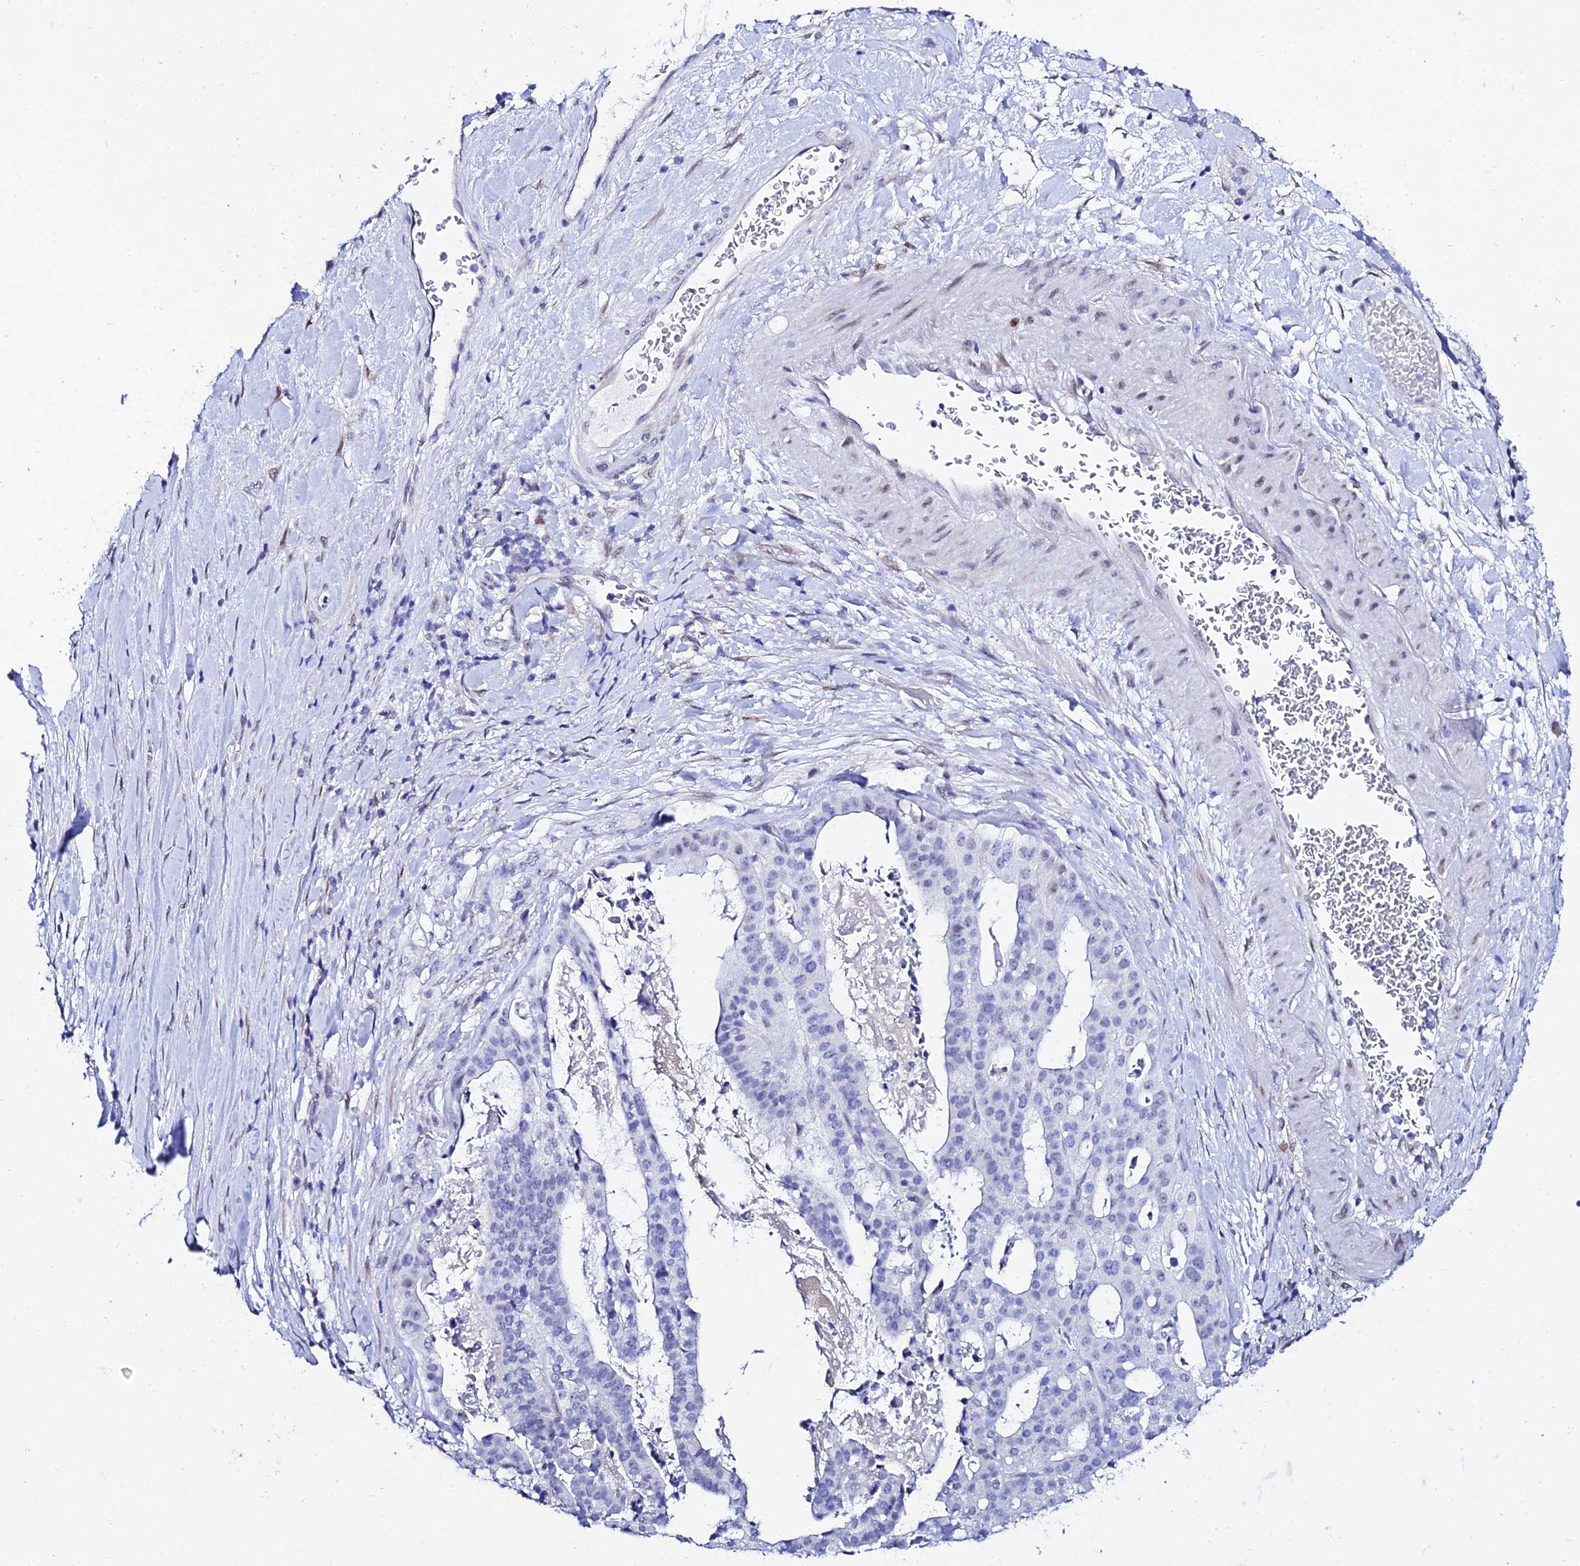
{"staining": {"intensity": "negative", "quantity": "none", "location": "none"}, "tissue": "stomach cancer", "cell_type": "Tumor cells", "image_type": "cancer", "snomed": [{"axis": "morphology", "description": "Adenocarcinoma, NOS"}, {"axis": "topography", "description": "Stomach"}], "caption": "IHC photomicrograph of adenocarcinoma (stomach) stained for a protein (brown), which demonstrates no expression in tumor cells.", "gene": "POFUT2", "patient": {"sex": "male", "age": 48}}